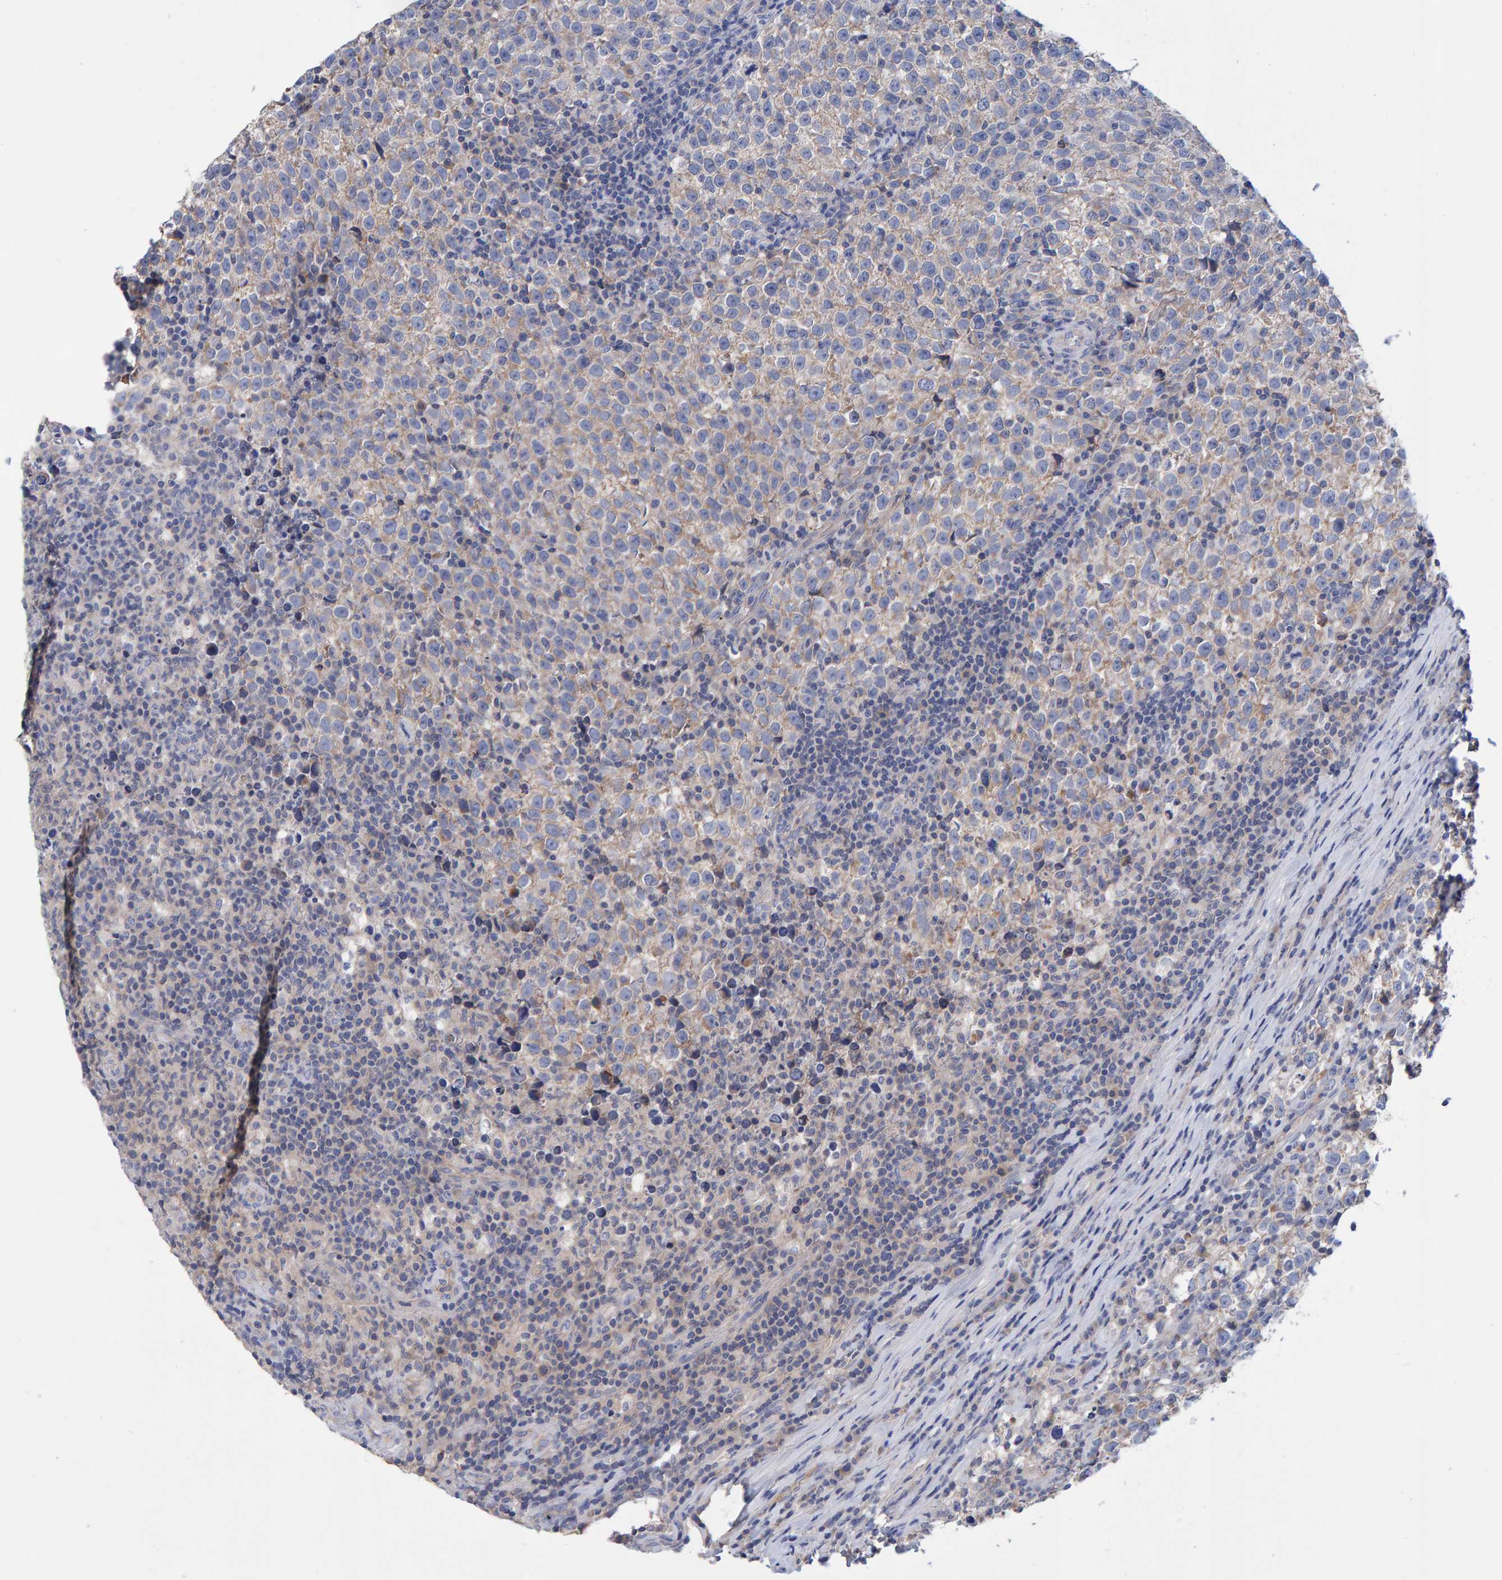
{"staining": {"intensity": "weak", "quantity": "25%-75%", "location": "cytoplasmic/membranous"}, "tissue": "testis cancer", "cell_type": "Tumor cells", "image_type": "cancer", "snomed": [{"axis": "morphology", "description": "Normal tissue, NOS"}, {"axis": "morphology", "description": "Seminoma, NOS"}, {"axis": "topography", "description": "Testis"}], "caption": "High-power microscopy captured an IHC histopathology image of seminoma (testis), revealing weak cytoplasmic/membranous expression in about 25%-75% of tumor cells.", "gene": "EFR3A", "patient": {"sex": "male", "age": 43}}